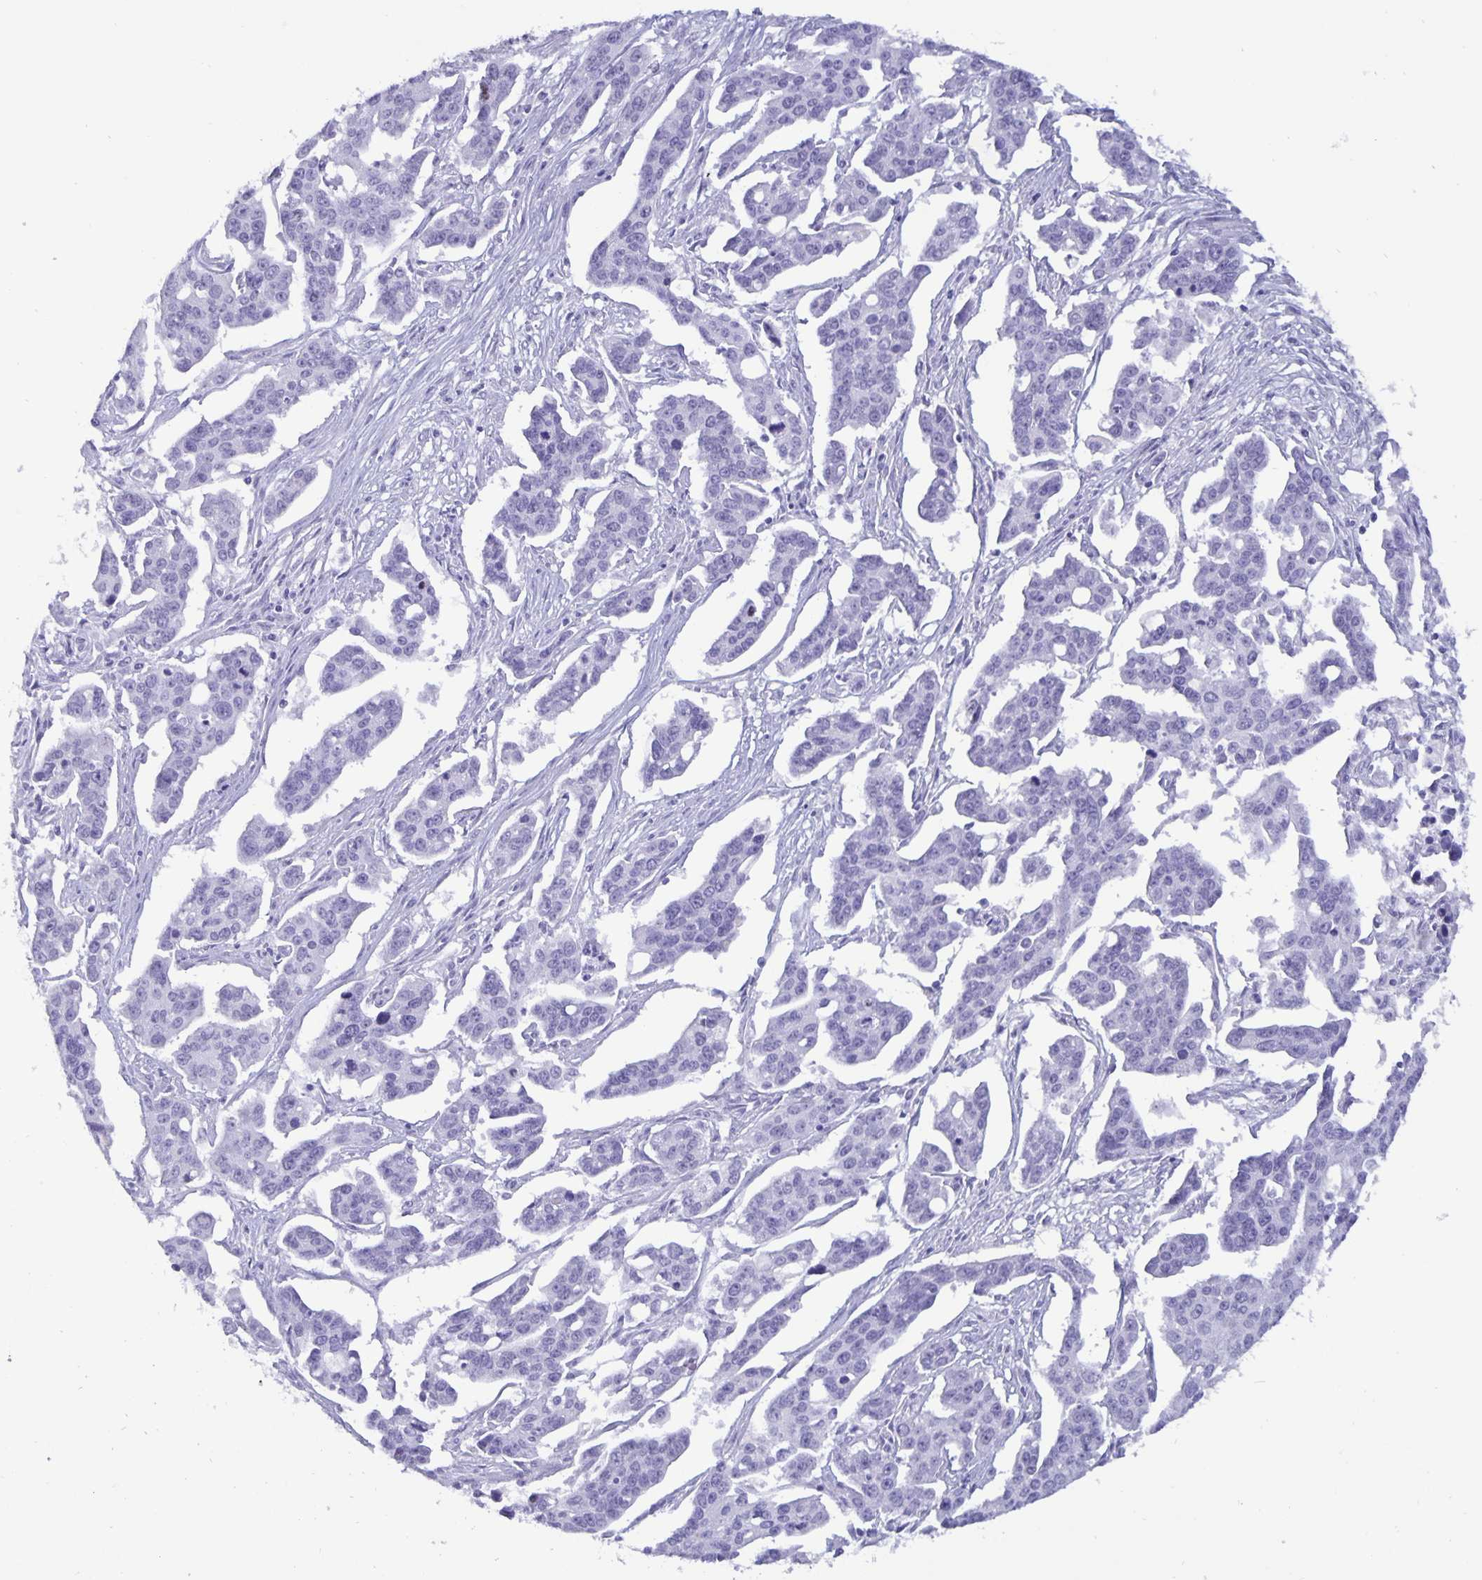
{"staining": {"intensity": "negative", "quantity": "none", "location": "none"}, "tissue": "ovarian cancer", "cell_type": "Tumor cells", "image_type": "cancer", "snomed": [{"axis": "morphology", "description": "Carcinoma, endometroid"}, {"axis": "topography", "description": "Ovary"}], "caption": "Tumor cells are negative for protein expression in human endometroid carcinoma (ovarian).", "gene": "BPIFA3", "patient": {"sex": "female", "age": 78}}